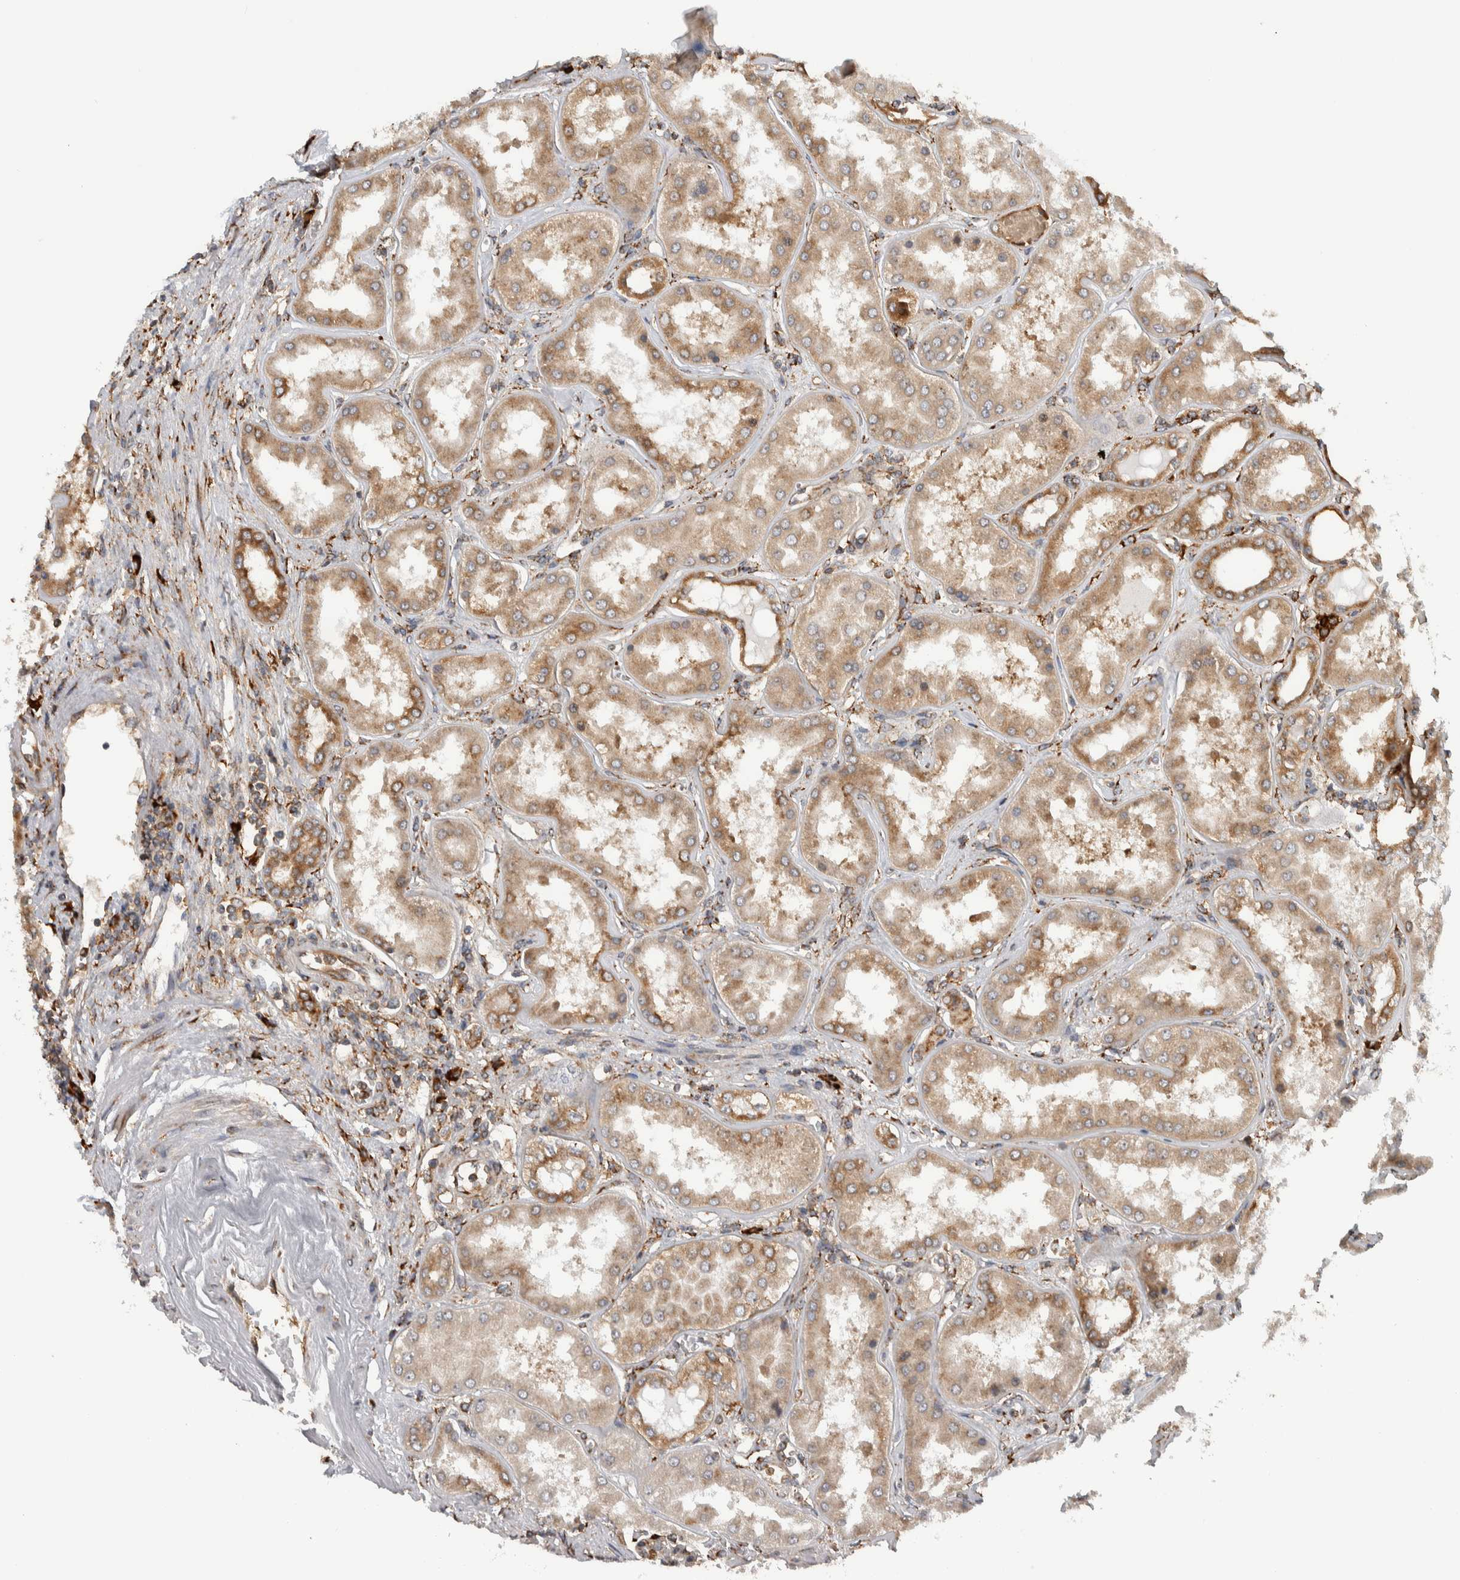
{"staining": {"intensity": "moderate", "quantity": ">75%", "location": "cytoplasmic/membranous"}, "tissue": "kidney", "cell_type": "Cells in glomeruli", "image_type": "normal", "snomed": [{"axis": "morphology", "description": "Normal tissue, NOS"}, {"axis": "topography", "description": "Kidney"}], "caption": "Moderate cytoplasmic/membranous protein positivity is identified in approximately >75% of cells in glomeruli in kidney. The protein of interest is stained brown, and the nuclei are stained in blue (DAB IHC with brightfield microscopy, high magnification).", "gene": "EIF3H", "patient": {"sex": "female", "age": 56}}